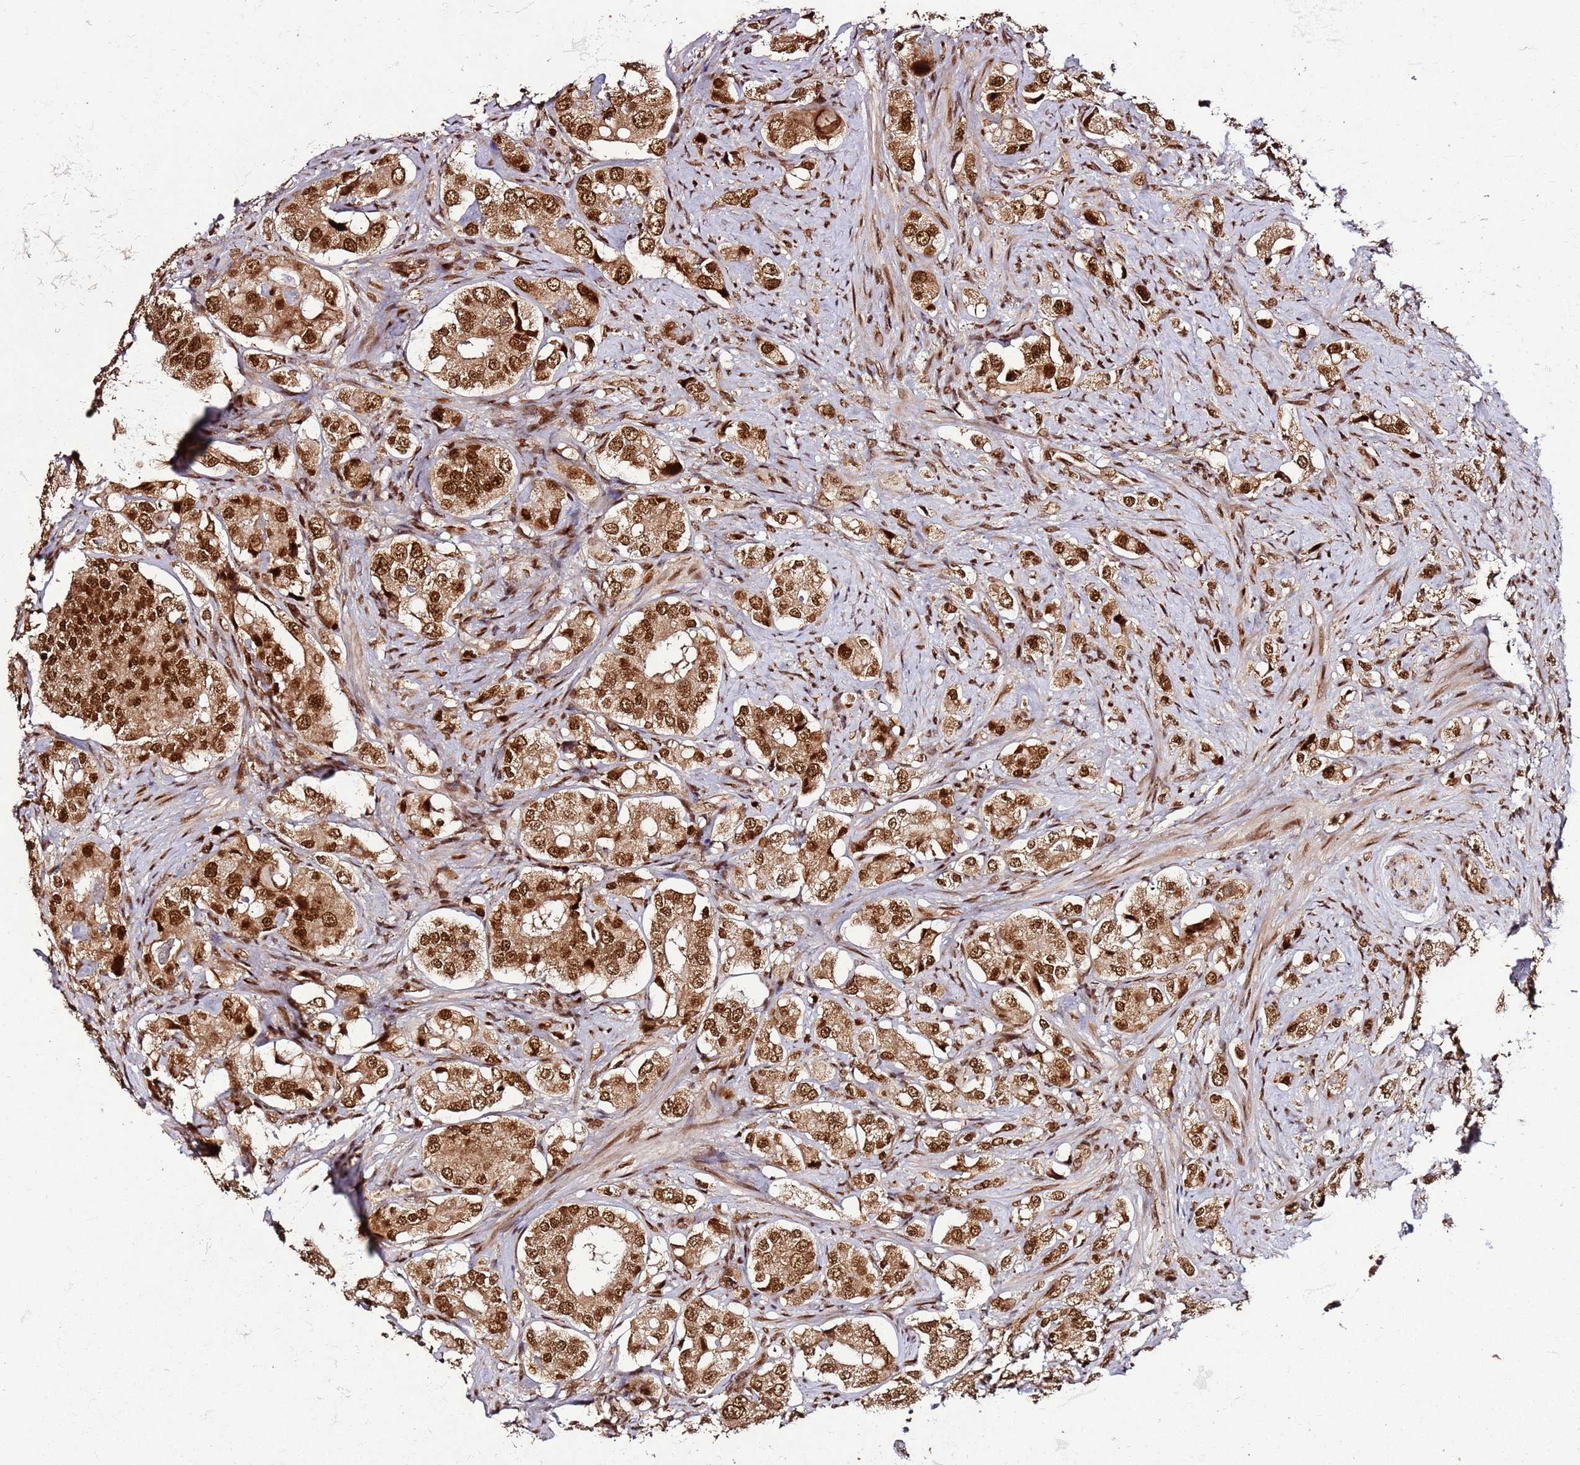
{"staining": {"intensity": "strong", "quantity": ">75%", "location": "nuclear"}, "tissue": "prostate cancer", "cell_type": "Tumor cells", "image_type": "cancer", "snomed": [{"axis": "morphology", "description": "Adenocarcinoma, High grade"}, {"axis": "topography", "description": "Prostate"}], "caption": "Approximately >75% of tumor cells in adenocarcinoma (high-grade) (prostate) display strong nuclear protein staining as visualized by brown immunohistochemical staining.", "gene": "XRN2", "patient": {"sex": "male", "age": 65}}